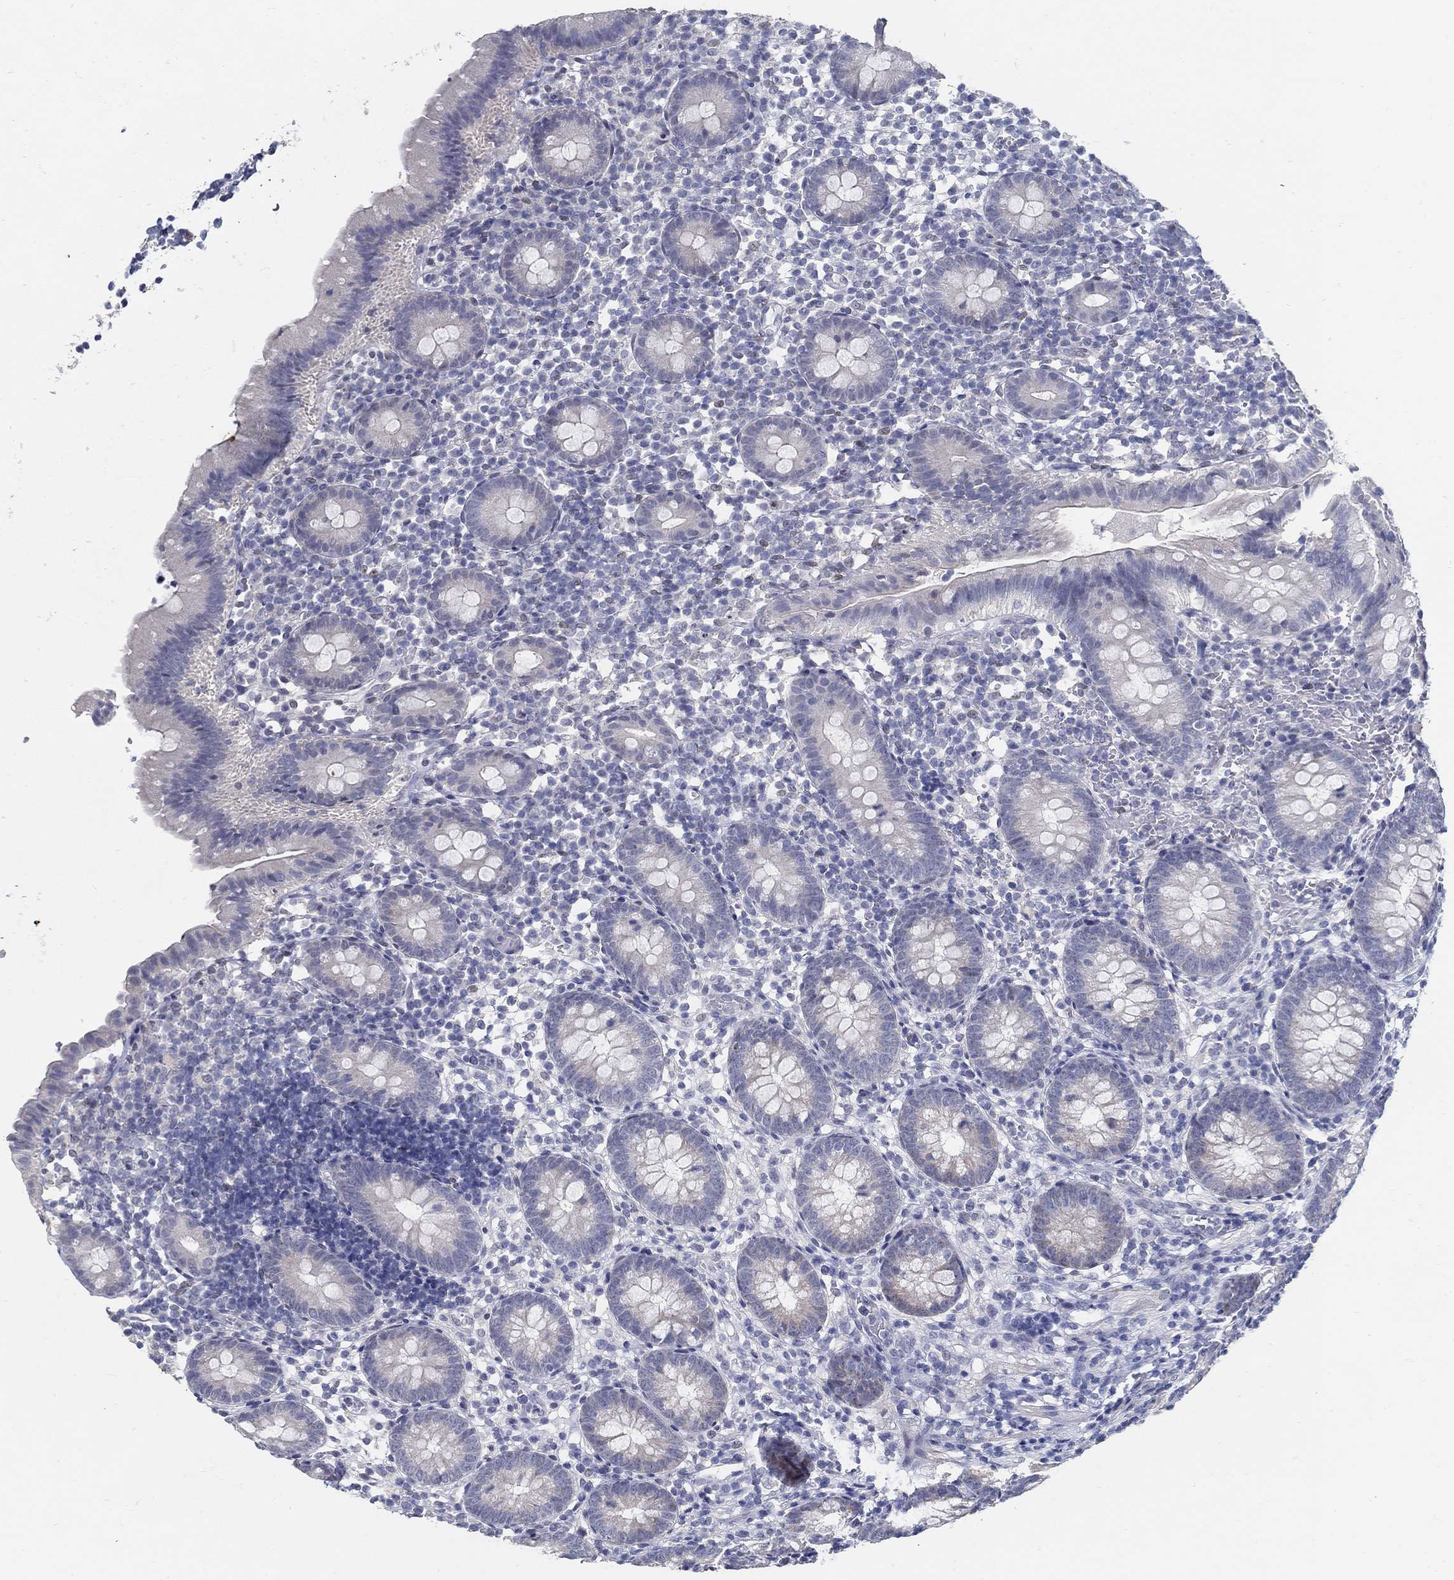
{"staining": {"intensity": "negative", "quantity": "none", "location": "none"}, "tissue": "appendix", "cell_type": "Glandular cells", "image_type": "normal", "snomed": [{"axis": "morphology", "description": "Normal tissue, NOS"}, {"axis": "topography", "description": "Appendix"}], "caption": "DAB (3,3'-diaminobenzidine) immunohistochemical staining of unremarkable human appendix displays no significant expression in glandular cells. The staining was performed using DAB to visualize the protein expression in brown, while the nuclei were stained in blue with hematoxylin (Magnification: 20x).", "gene": "USP29", "patient": {"sex": "female", "age": 40}}